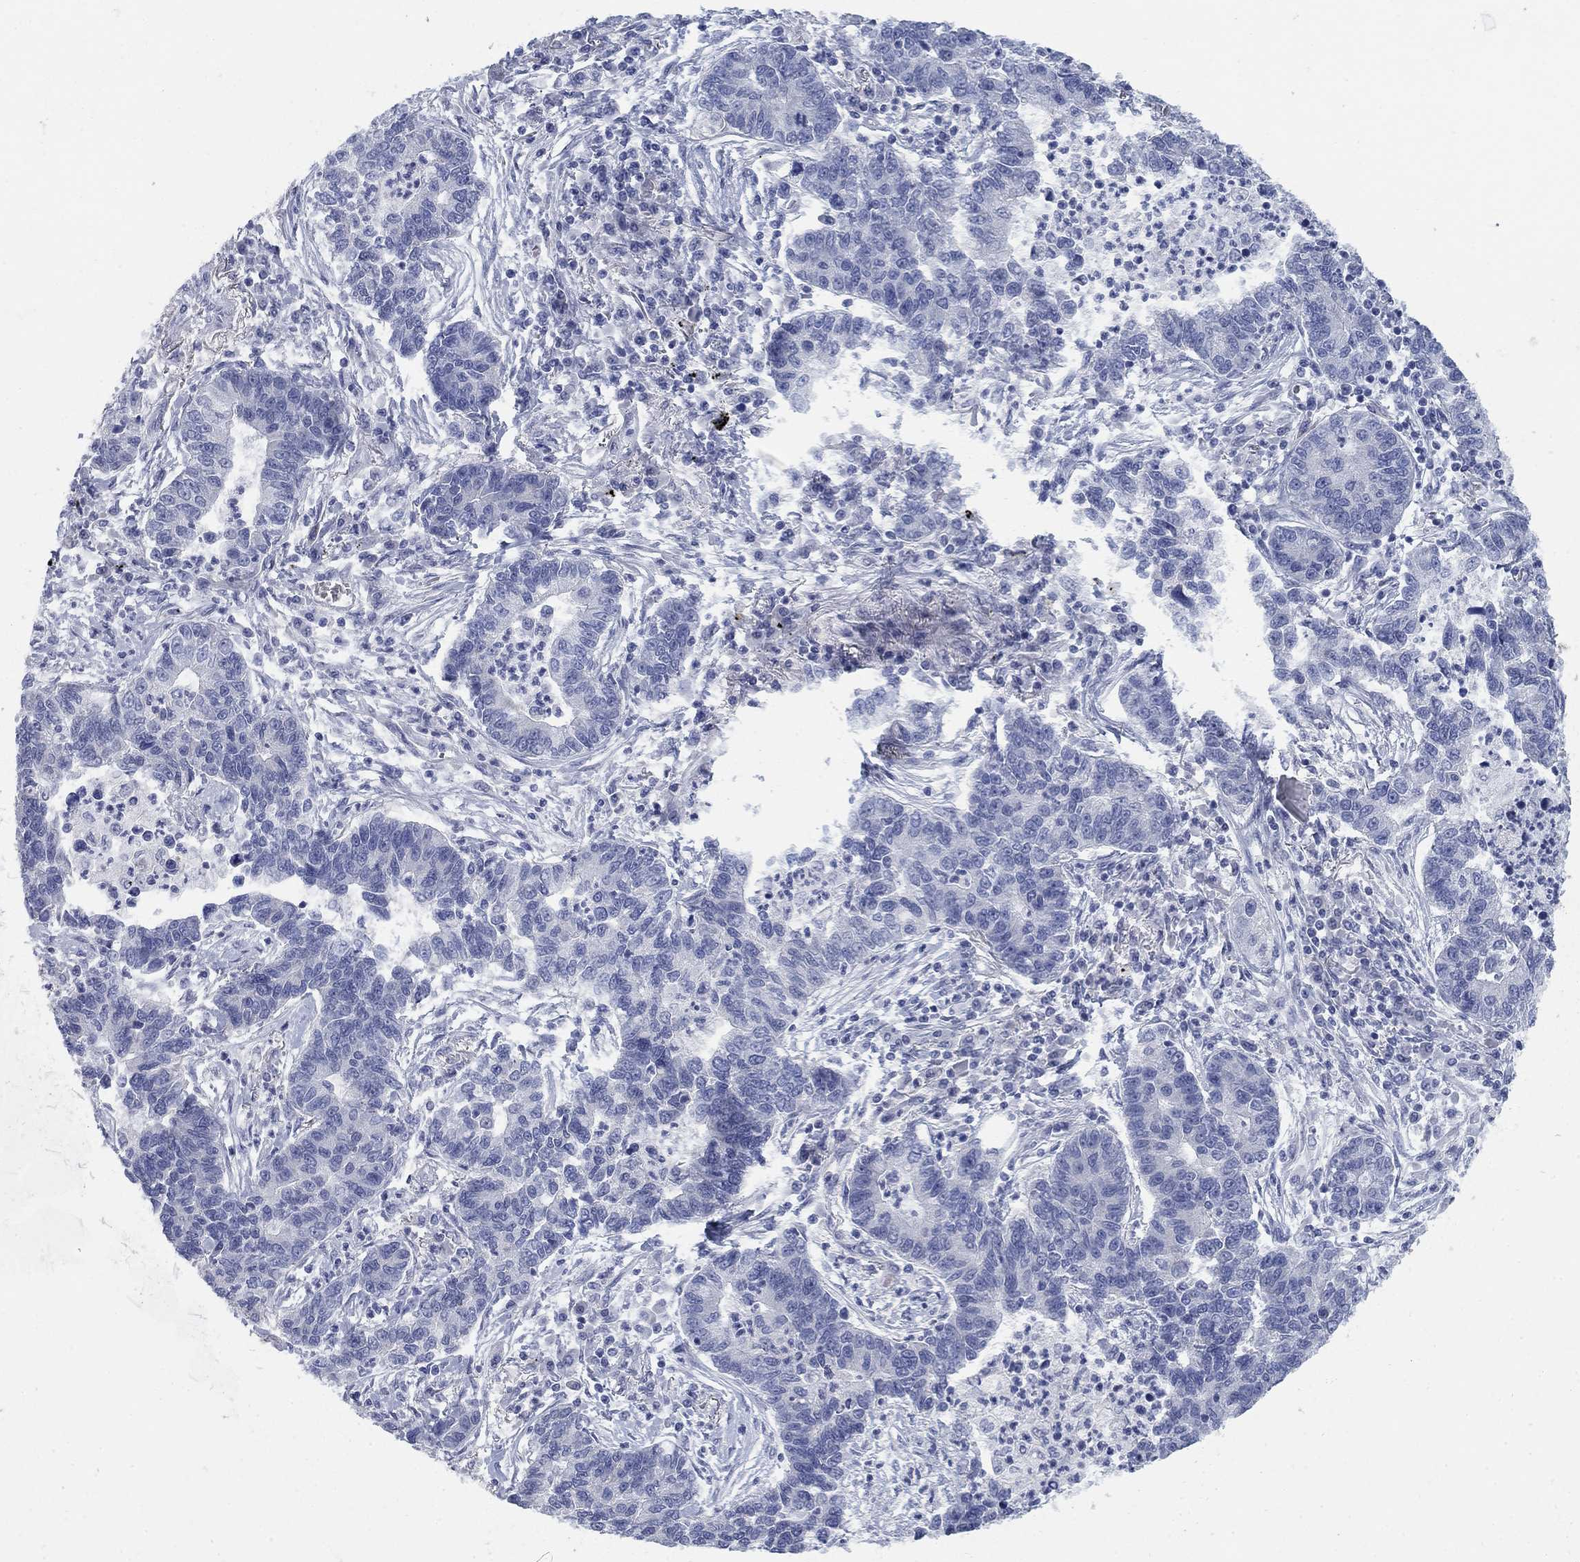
{"staining": {"intensity": "negative", "quantity": "none", "location": "none"}, "tissue": "lung cancer", "cell_type": "Tumor cells", "image_type": "cancer", "snomed": [{"axis": "morphology", "description": "Adenocarcinoma, NOS"}, {"axis": "topography", "description": "Lung"}], "caption": "Tumor cells are negative for brown protein staining in lung adenocarcinoma. (Brightfield microscopy of DAB IHC at high magnification).", "gene": "DNER", "patient": {"sex": "female", "age": 57}}